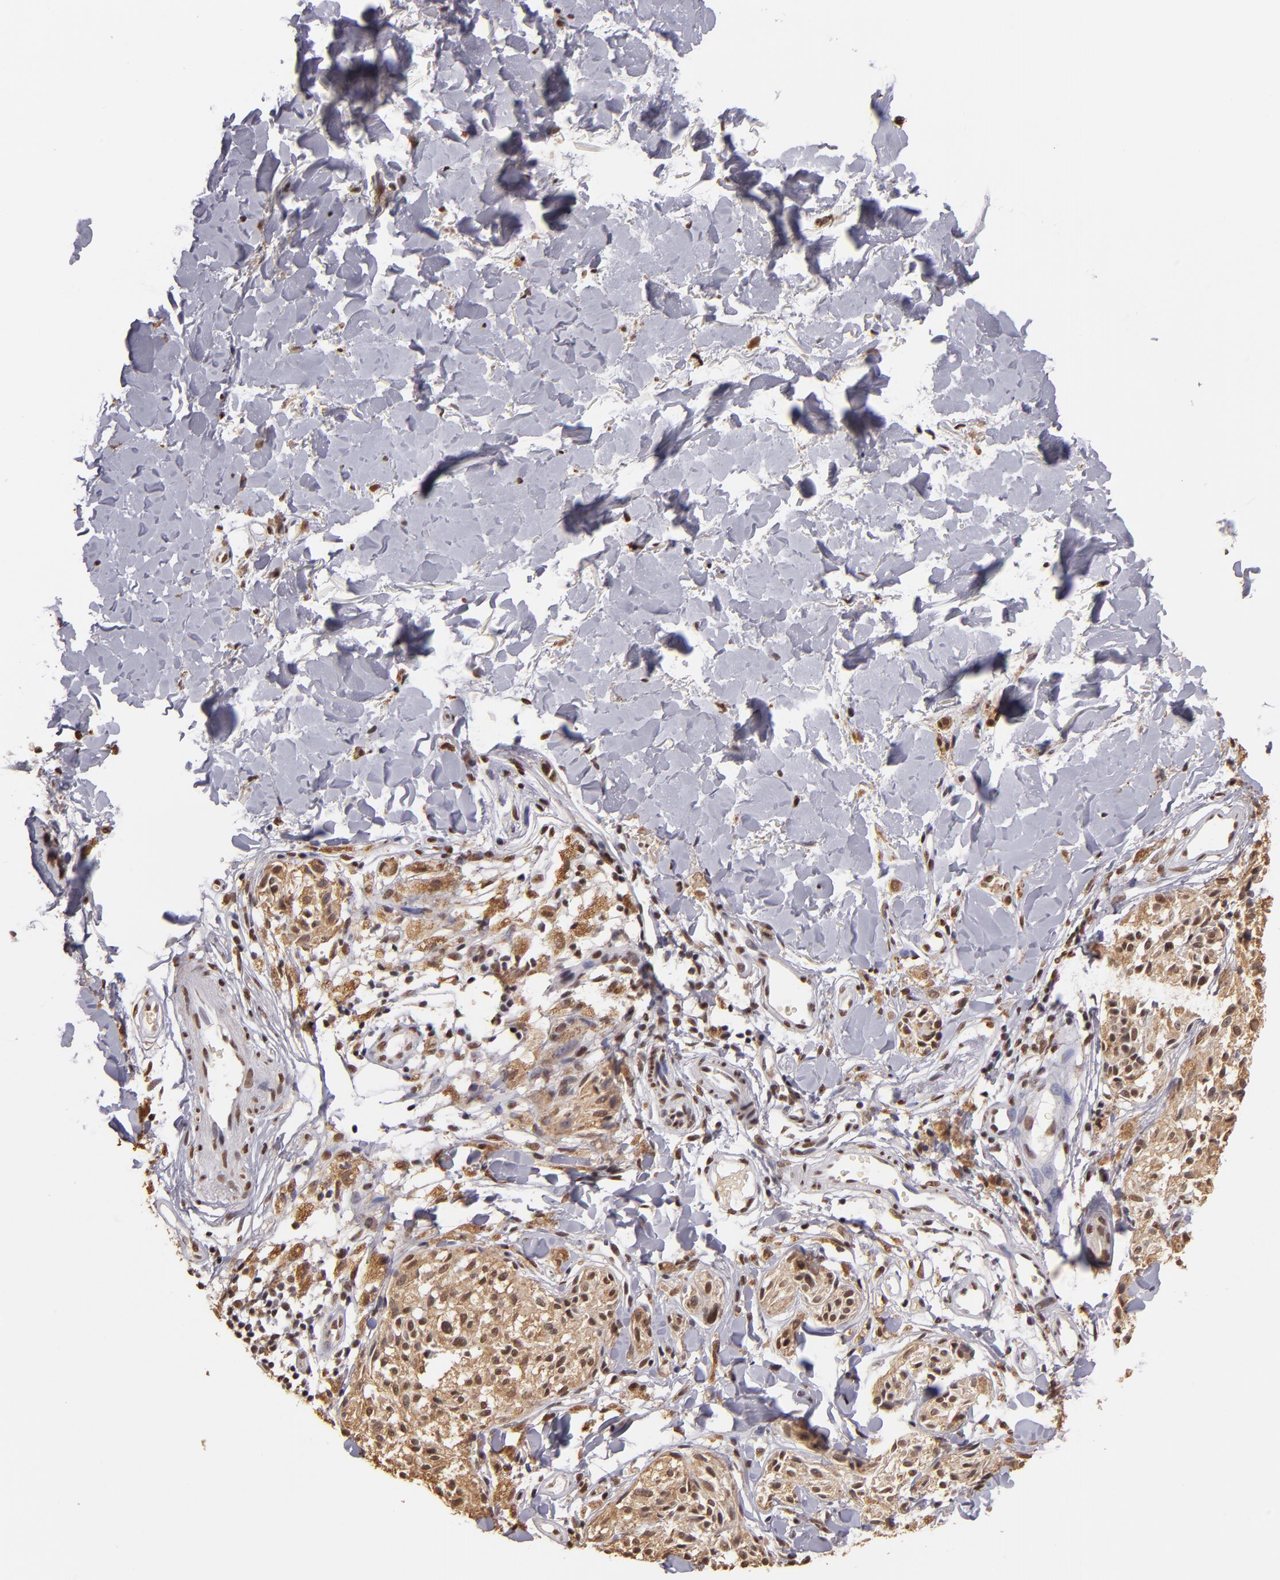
{"staining": {"intensity": "moderate", "quantity": ">75%", "location": "cytoplasmic/membranous,nuclear"}, "tissue": "melanoma", "cell_type": "Tumor cells", "image_type": "cancer", "snomed": [{"axis": "morphology", "description": "Malignant melanoma, Metastatic site"}, {"axis": "topography", "description": "Skin"}], "caption": "Malignant melanoma (metastatic site) stained with a protein marker reveals moderate staining in tumor cells.", "gene": "SP1", "patient": {"sex": "female", "age": 66}}